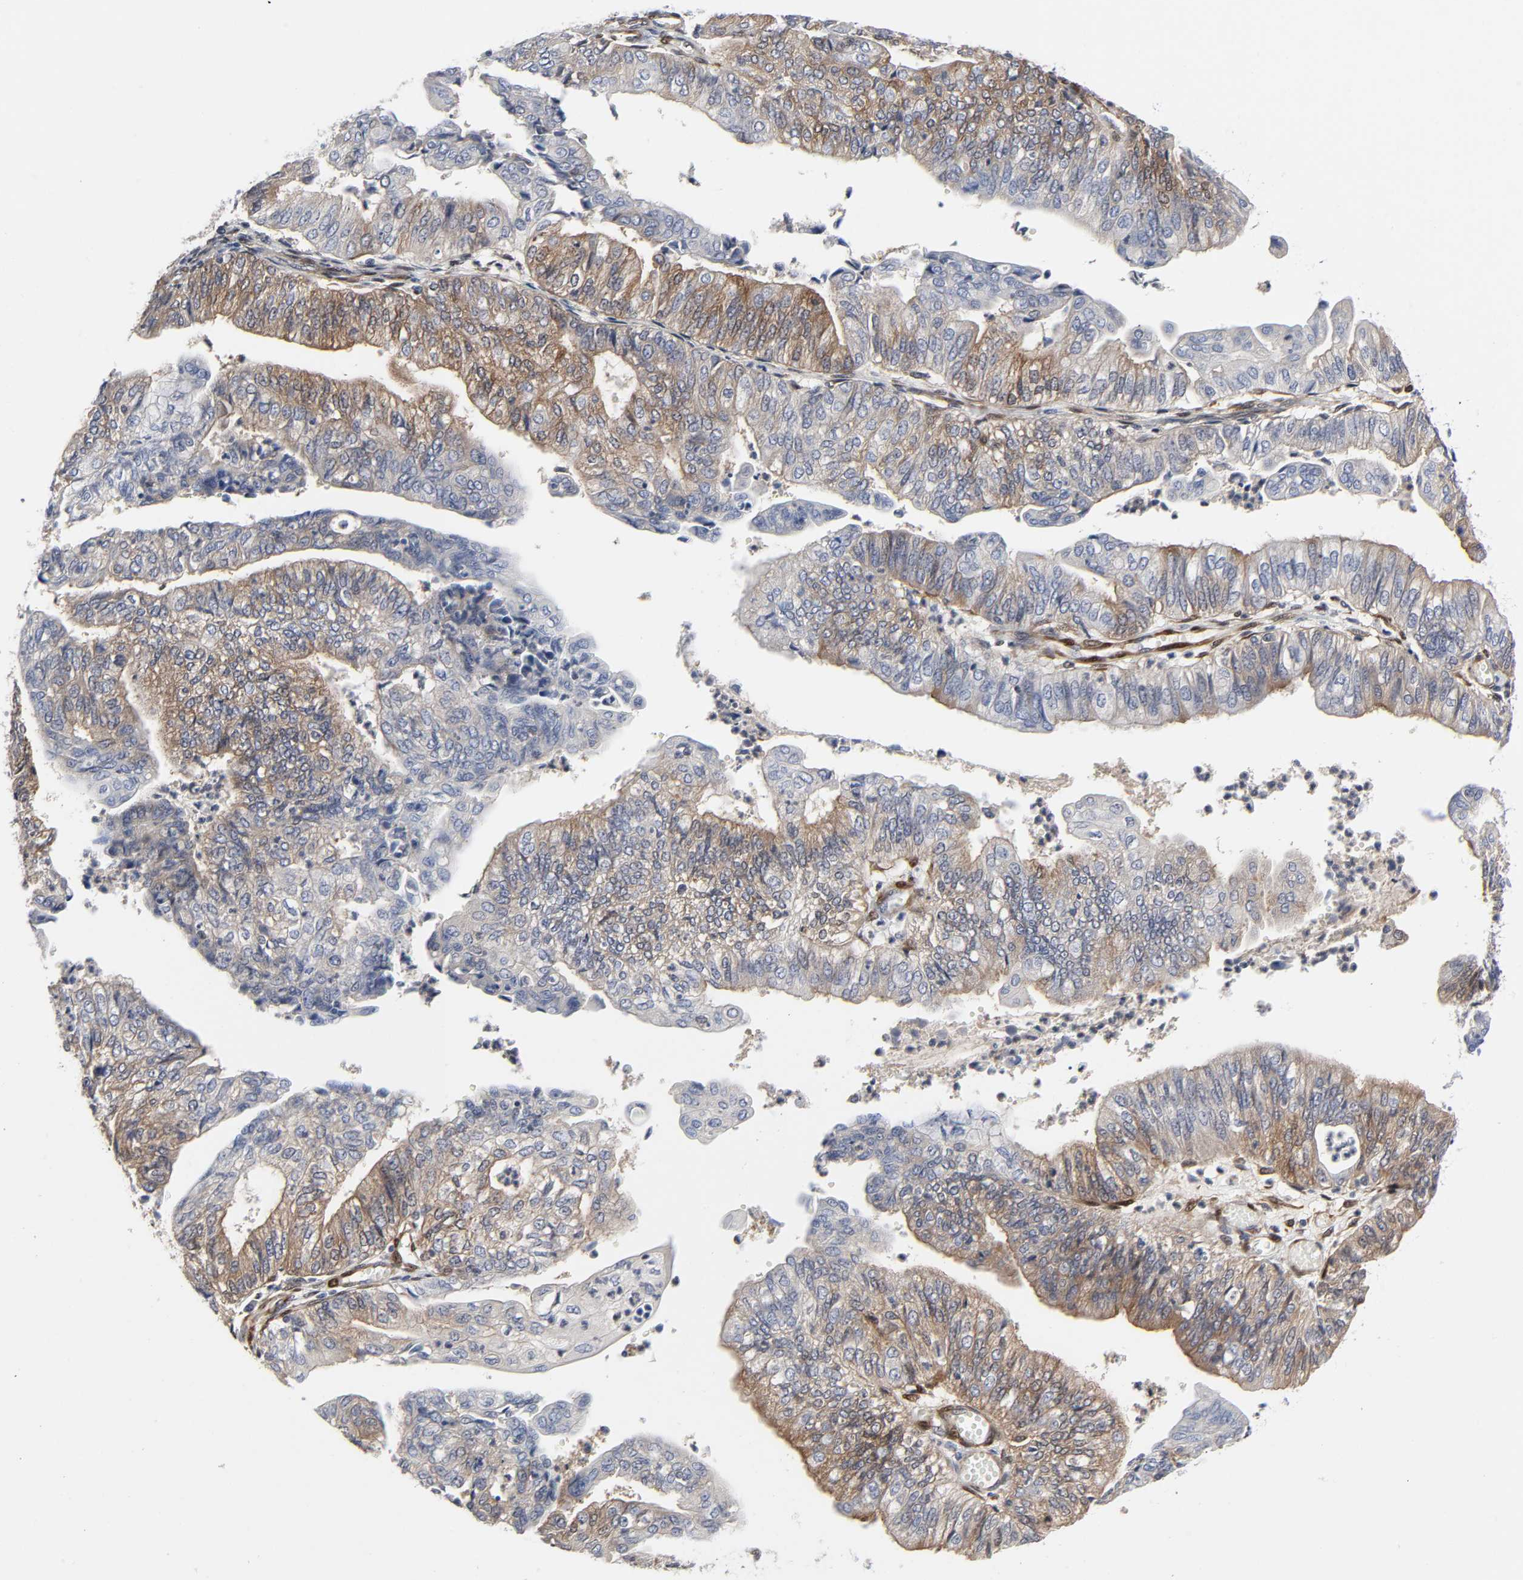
{"staining": {"intensity": "moderate", "quantity": "25%-75%", "location": "cytoplasmic/membranous"}, "tissue": "endometrial cancer", "cell_type": "Tumor cells", "image_type": "cancer", "snomed": [{"axis": "morphology", "description": "Adenocarcinoma, NOS"}, {"axis": "topography", "description": "Endometrium"}], "caption": "This is a micrograph of immunohistochemistry staining of endometrial cancer, which shows moderate expression in the cytoplasmic/membranous of tumor cells.", "gene": "PTEN", "patient": {"sex": "female", "age": 59}}